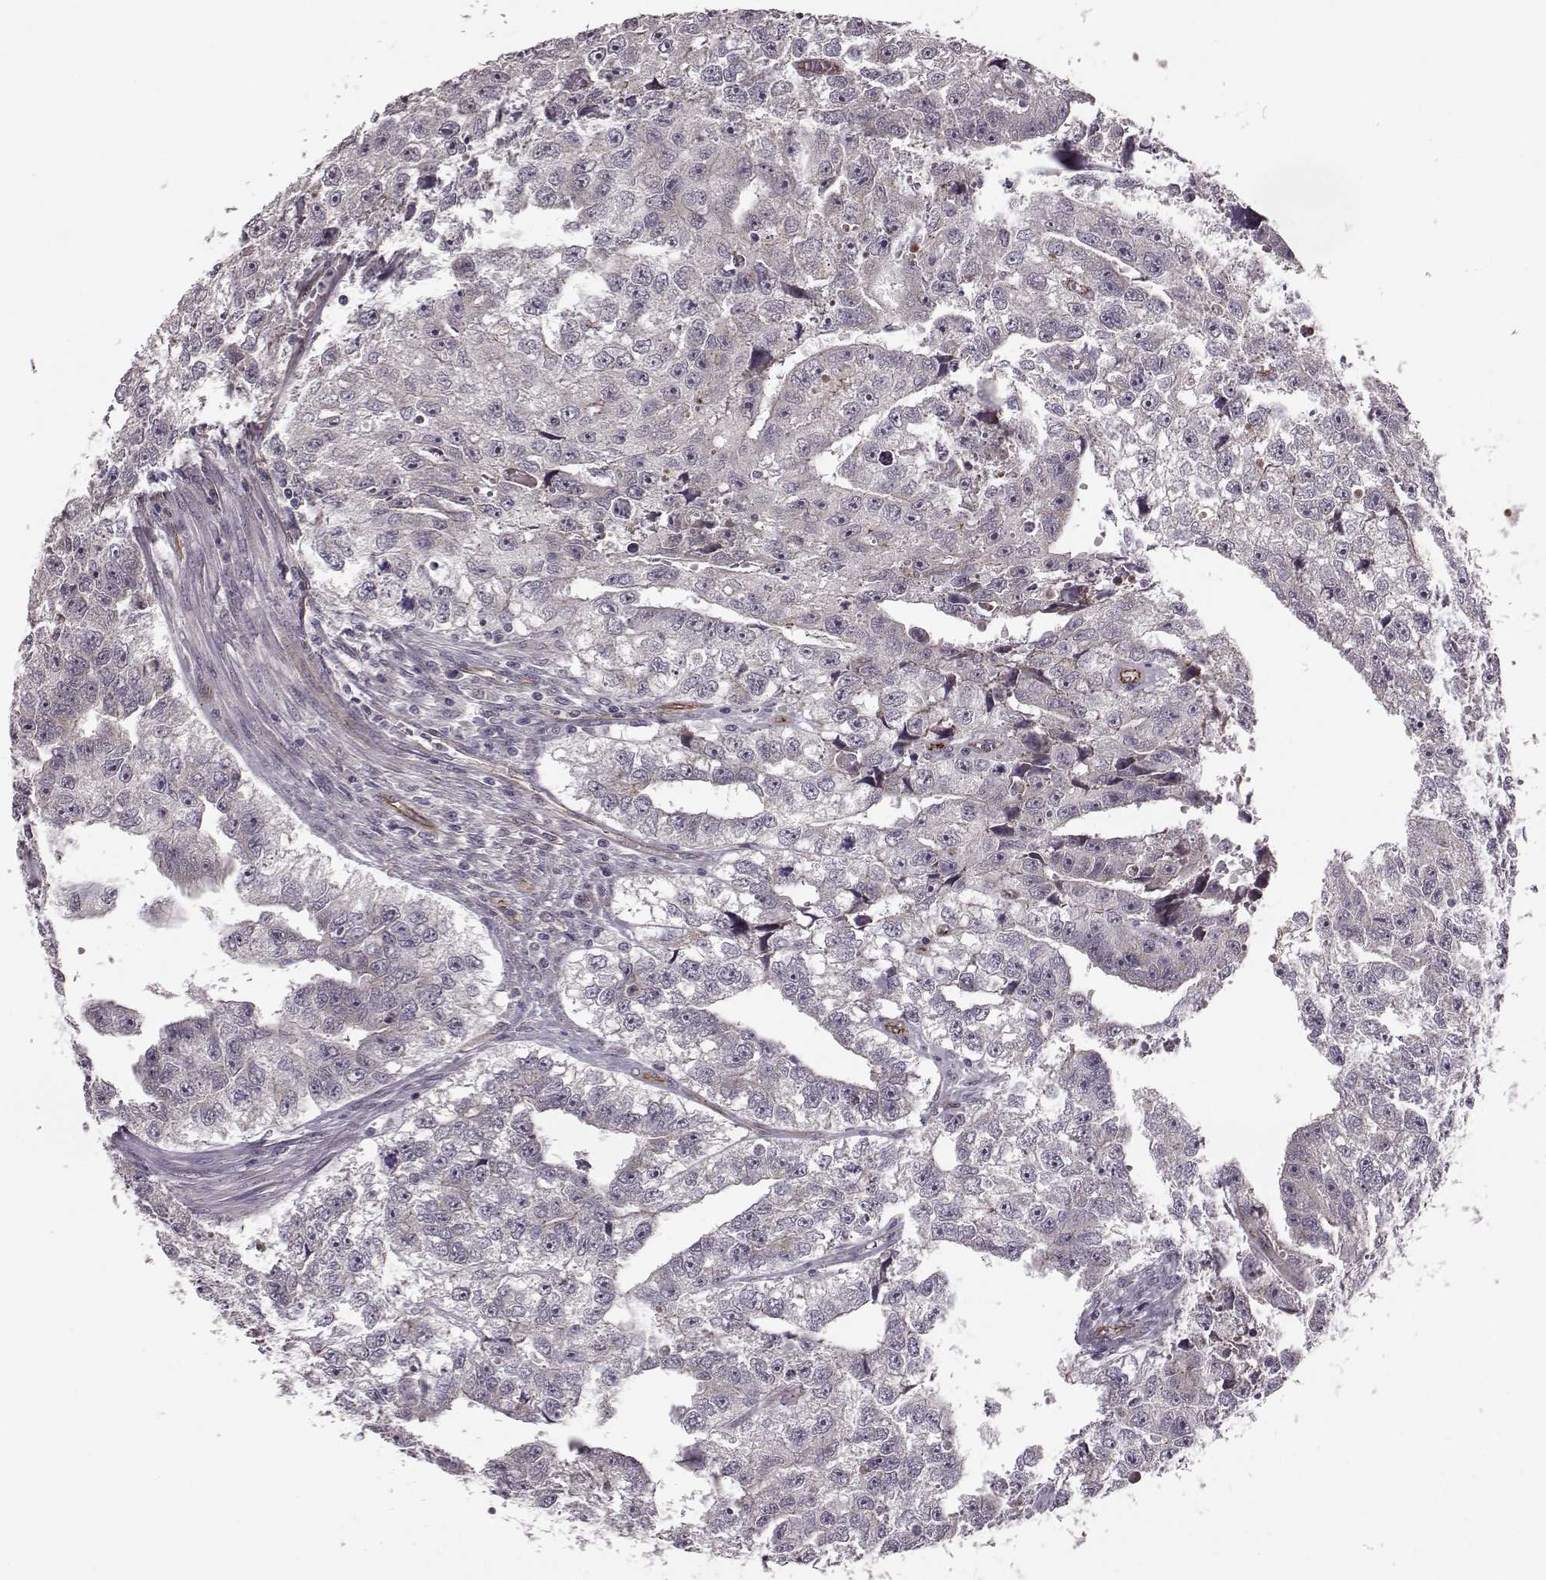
{"staining": {"intensity": "negative", "quantity": "none", "location": "none"}, "tissue": "testis cancer", "cell_type": "Tumor cells", "image_type": "cancer", "snomed": [{"axis": "morphology", "description": "Carcinoma, Embryonal, NOS"}, {"axis": "morphology", "description": "Teratoma, malignant, NOS"}, {"axis": "topography", "description": "Testis"}], "caption": "An immunohistochemistry (IHC) image of testis embryonal carcinoma is shown. There is no staining in tumor cells of testis embryonal carcinoma.", "gene": "SYNPO", "patient": {"sex": "male", "age": 44}}